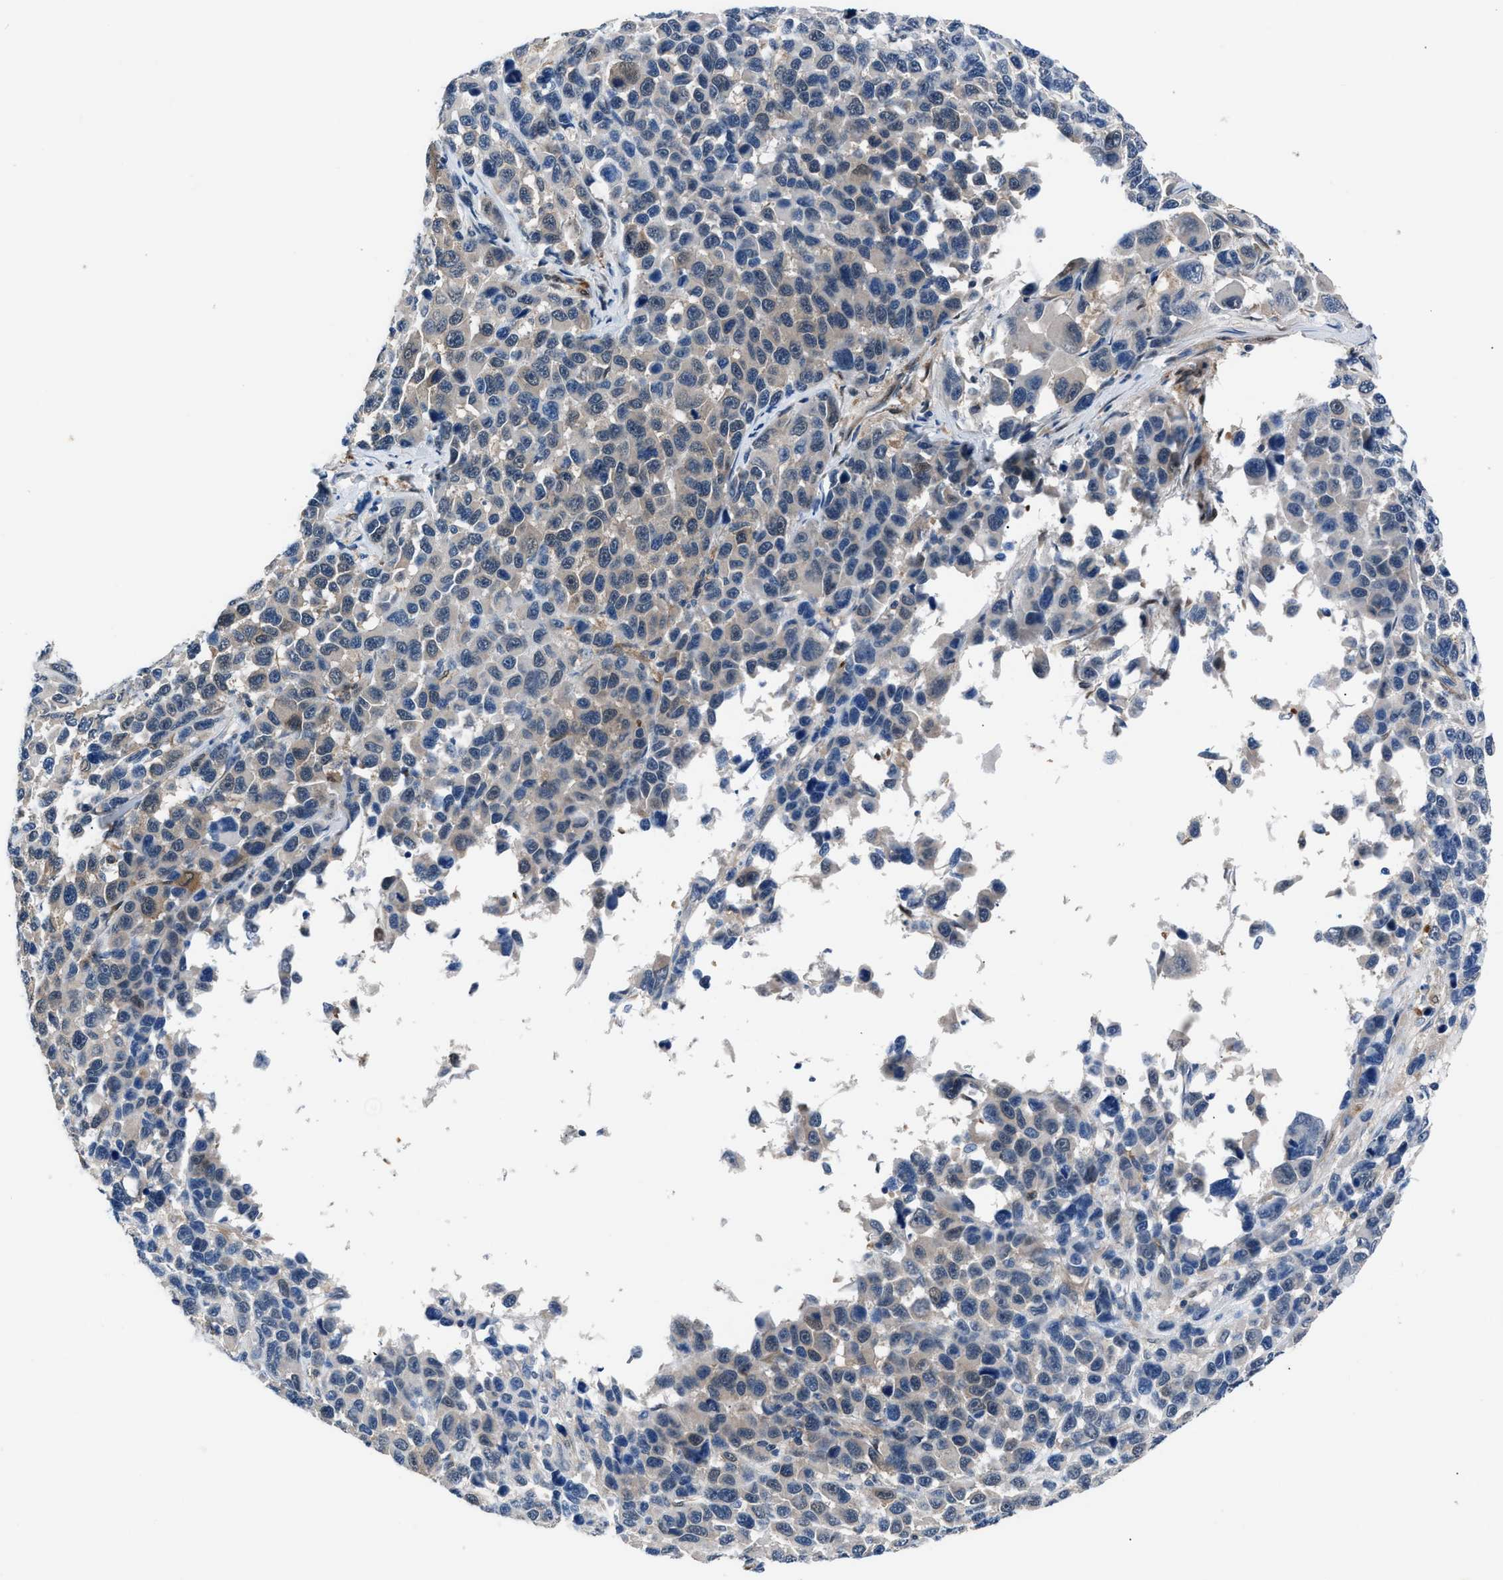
{"staining": {"intensity": "negative", "quantity": "none", "location": "none"}, "tissue": "melanoma", "cell_type": "Tumor cells", "image_type": "cancer", "snomed": [{"axis": "morphology", "description": "Malignant melanoma, NOS"}, {"axis": "topography", "description": "Skin"}], "caption": "Immunohistochemistry (IHC) micrograph of melanoma stained for a protein (brown), which exhibits no staining in tumor cells.", "gene": "PPA1", "patient": {"sex": "male", "age": 53}}